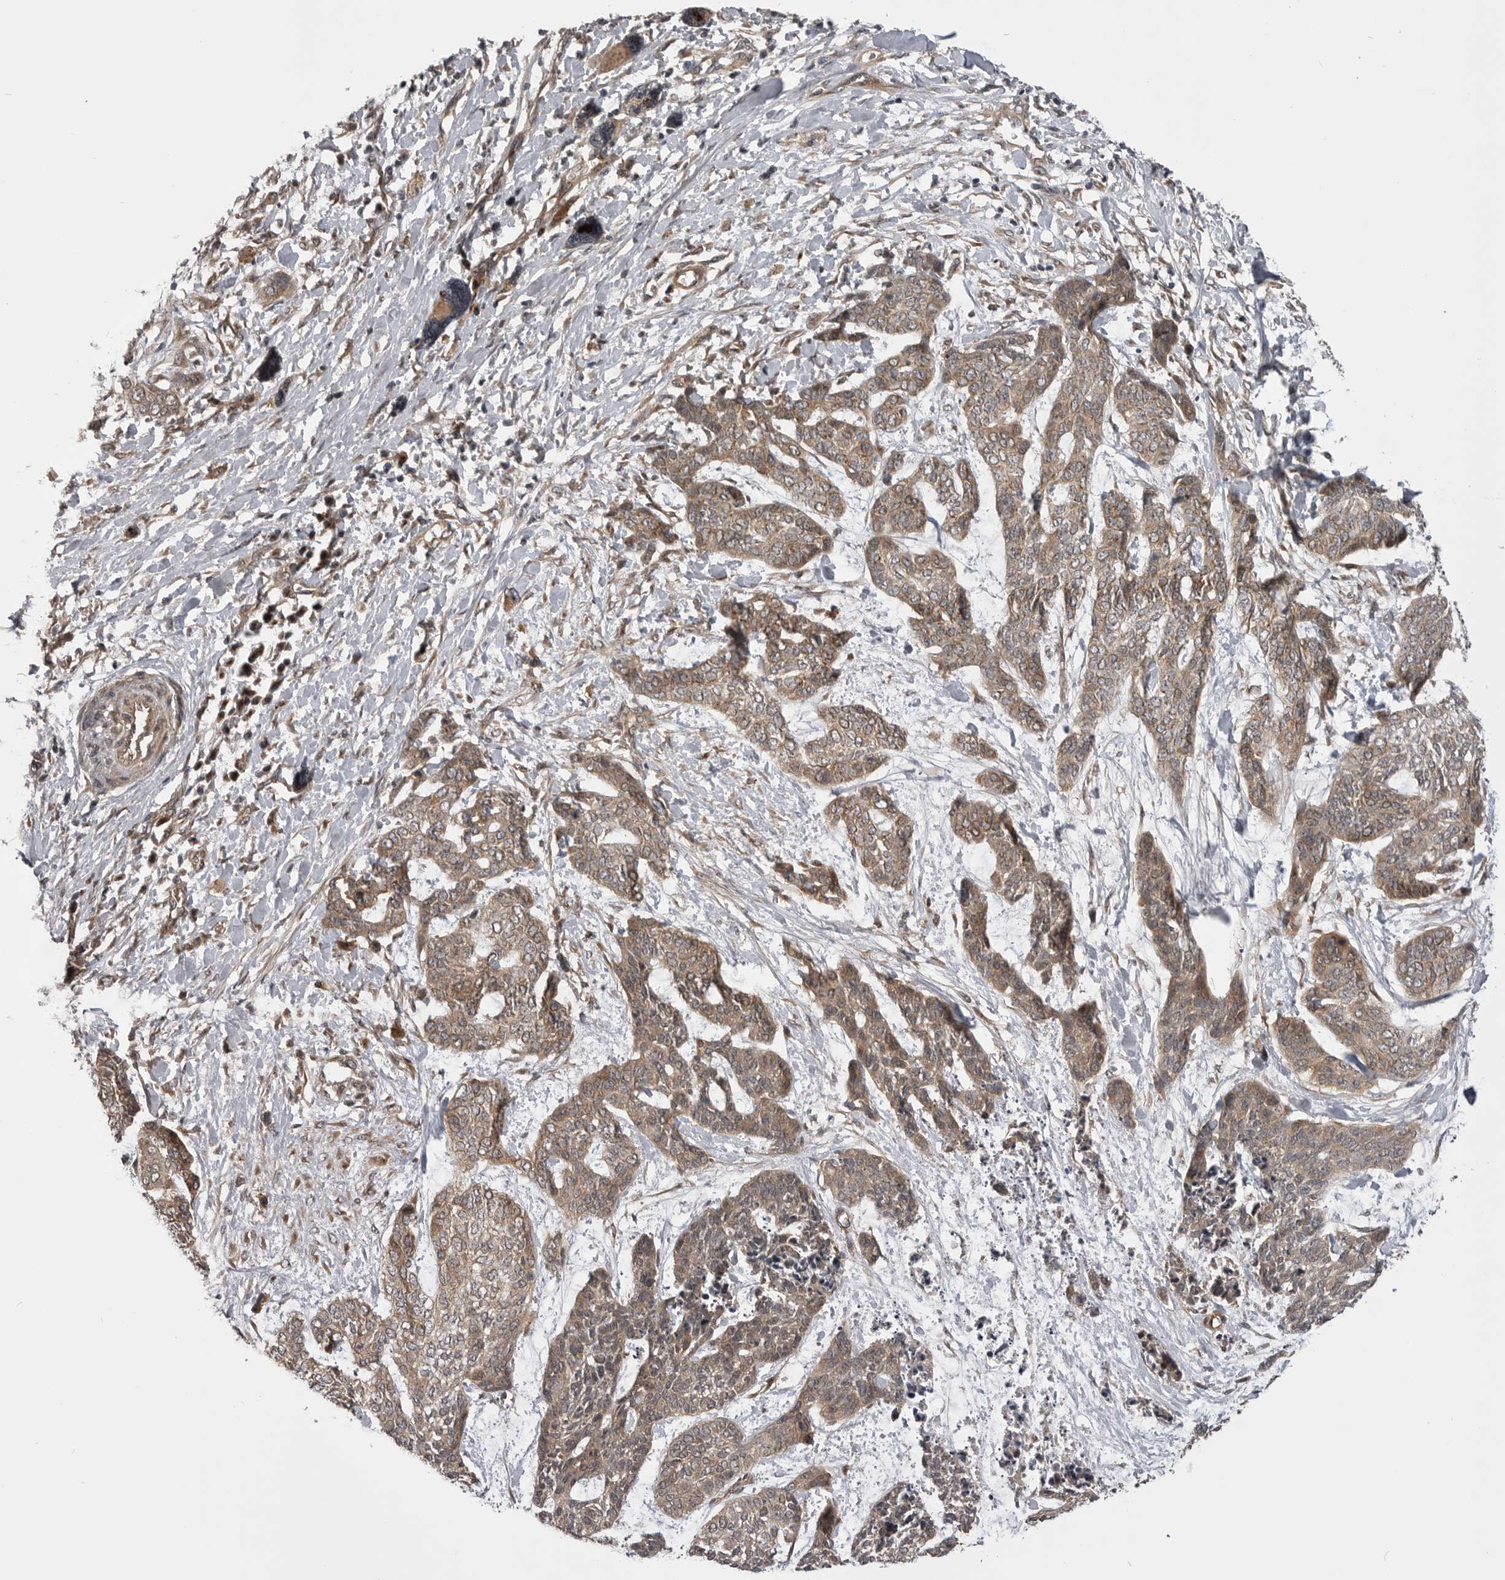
{"staining": {"intensity": "moderate", "quantity": ">75%", "location": "cytoplasmic/membranous"}, "tissue": "skin cancer", "cell_type": "Tumor cells", "image_type": "cancer", "snomed": [{"axis": "morphology", "description": "Basal cell carcinoma"}, {"axis": "topography", "description": "Skin"}], "caption": "Immunohistochemistry micrograph of neoplastic tissue: human skin cancer stained using immunohistochemistry (IHC) exhibits medium levels of moderate protein expression localized specifically in the cytoplasmic/membranous of tumor cells, appearing as a cytoplasmic/membranous brown color.", "gene": "PDCL", "patient": {"sex": "female", "age": 64}}